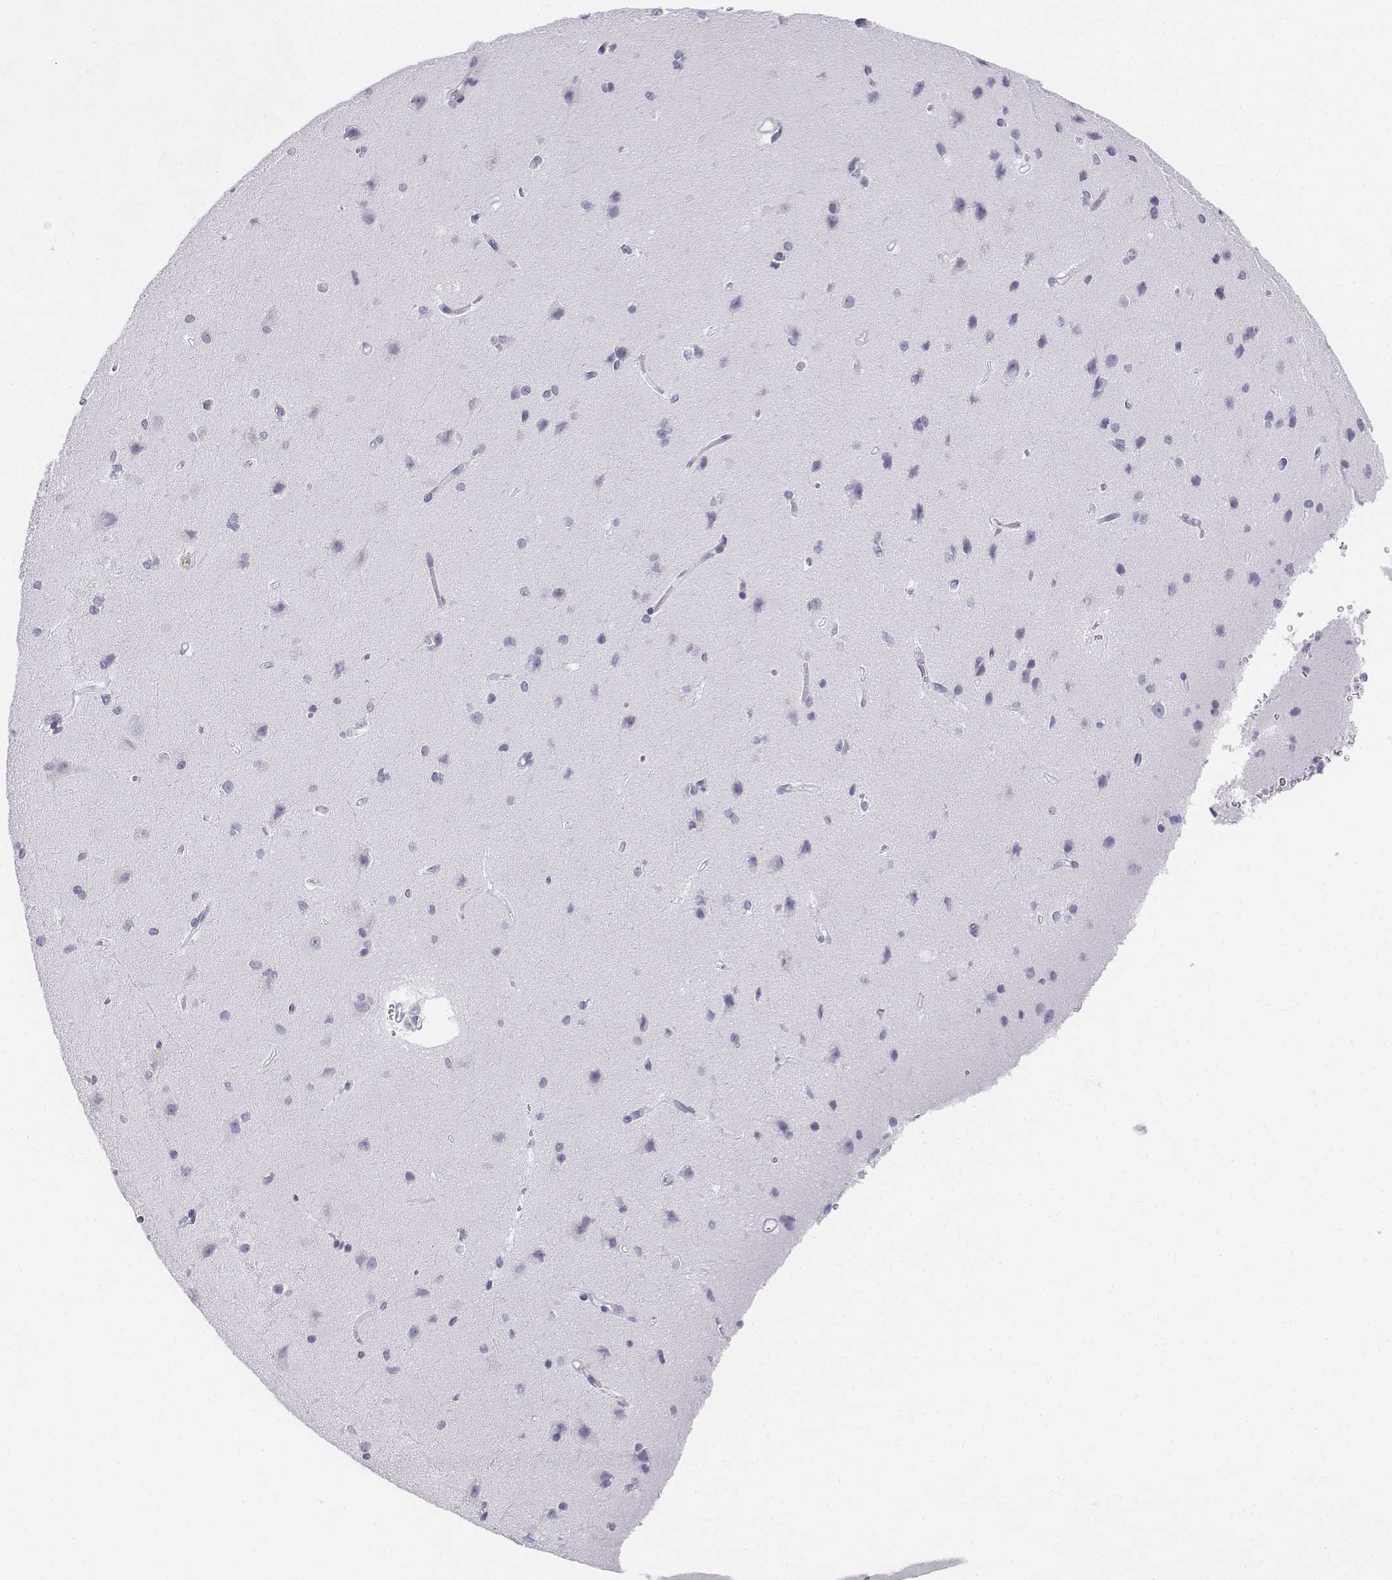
{"staining": {"intensity": "negative", "quantity": "none", "location": "none"}, "tissue": "cerebral cortex", "cell_type": "Endothelial cells", "image_type": "normal", "snomed": [{"axis": "morphology", "description": "Normal tissue, NOS"}, {"axis": "topography", "description": "Cerebral cortex"}], "caption": "This micrograph is of normal cerebral cortex stained with immunohistochemistry (IHC) to label a protein in brown with the nuclei are counter-stained blue. There is no expression in endothelial cells.", "gene": "UCN2", "patient": {"sex": "male", "age": 37}}